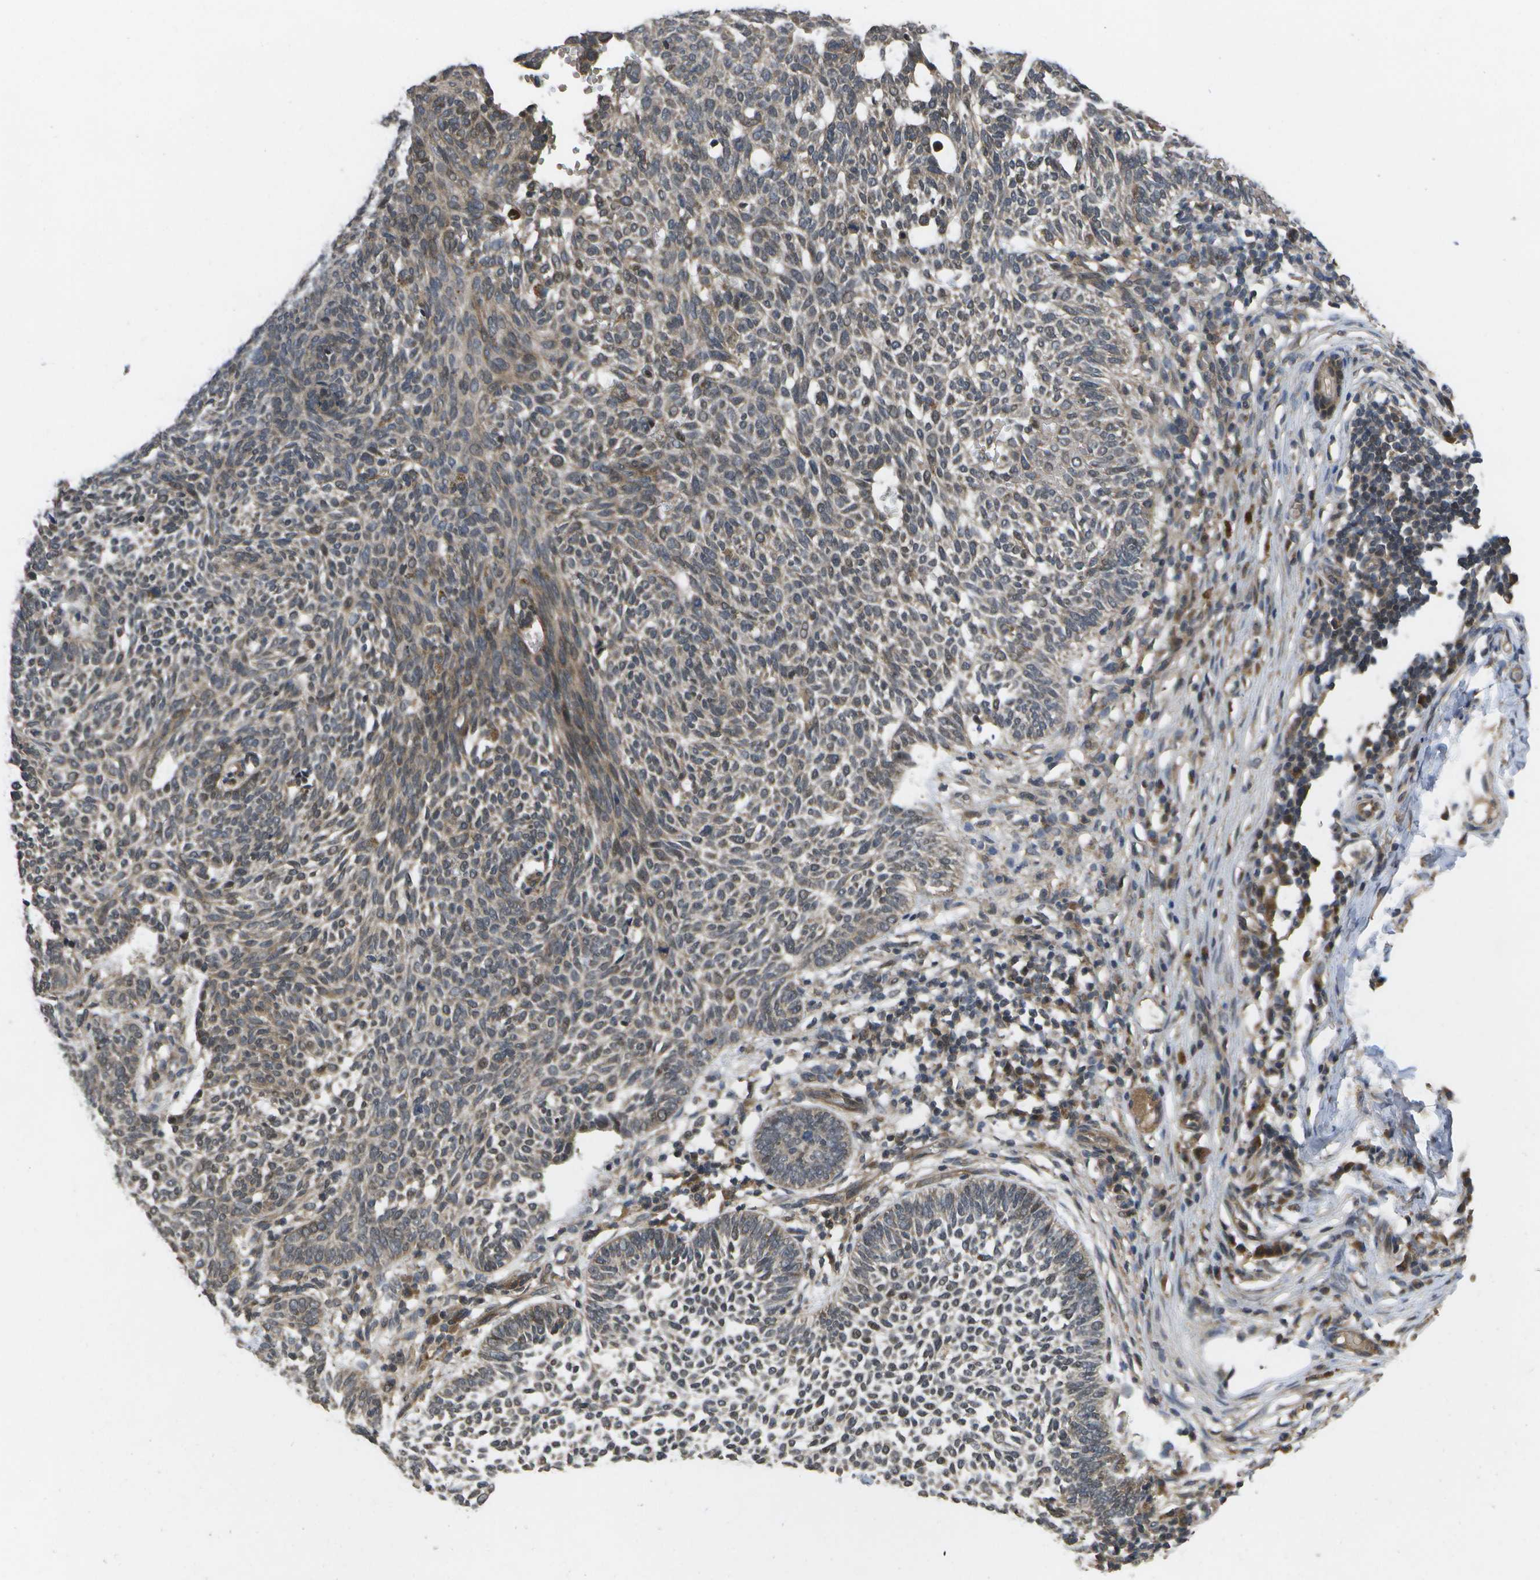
{"staining": {"intensity": "weak", "quantity": ">75%", "location": "cytoplasmic/membranous"}, "tissue": "skin cancer", "cell_type": "Tumor cells", "image_type": "cancer", "snomed": [{"axis": "morphology", "description": "Normal tissue, NOS"}, {"axis": "morphology", "description": "Basal cell carcinoma"}, {"axis": "topography", "description": "Skin"}], "caption": "A brown stain shows weak cytoplasmic/membranous expression of a protein in human skin cancer (basal cell carcinoma) tumor cells. The staining is performed using DAB (3,3'-diaminobenzidine) brown chromogen to label protein expression. The nuclei are counter-stained blue using hematoxylin.", "gene": "ALAS1", "patient": {"sex": "male", "age": 87}}